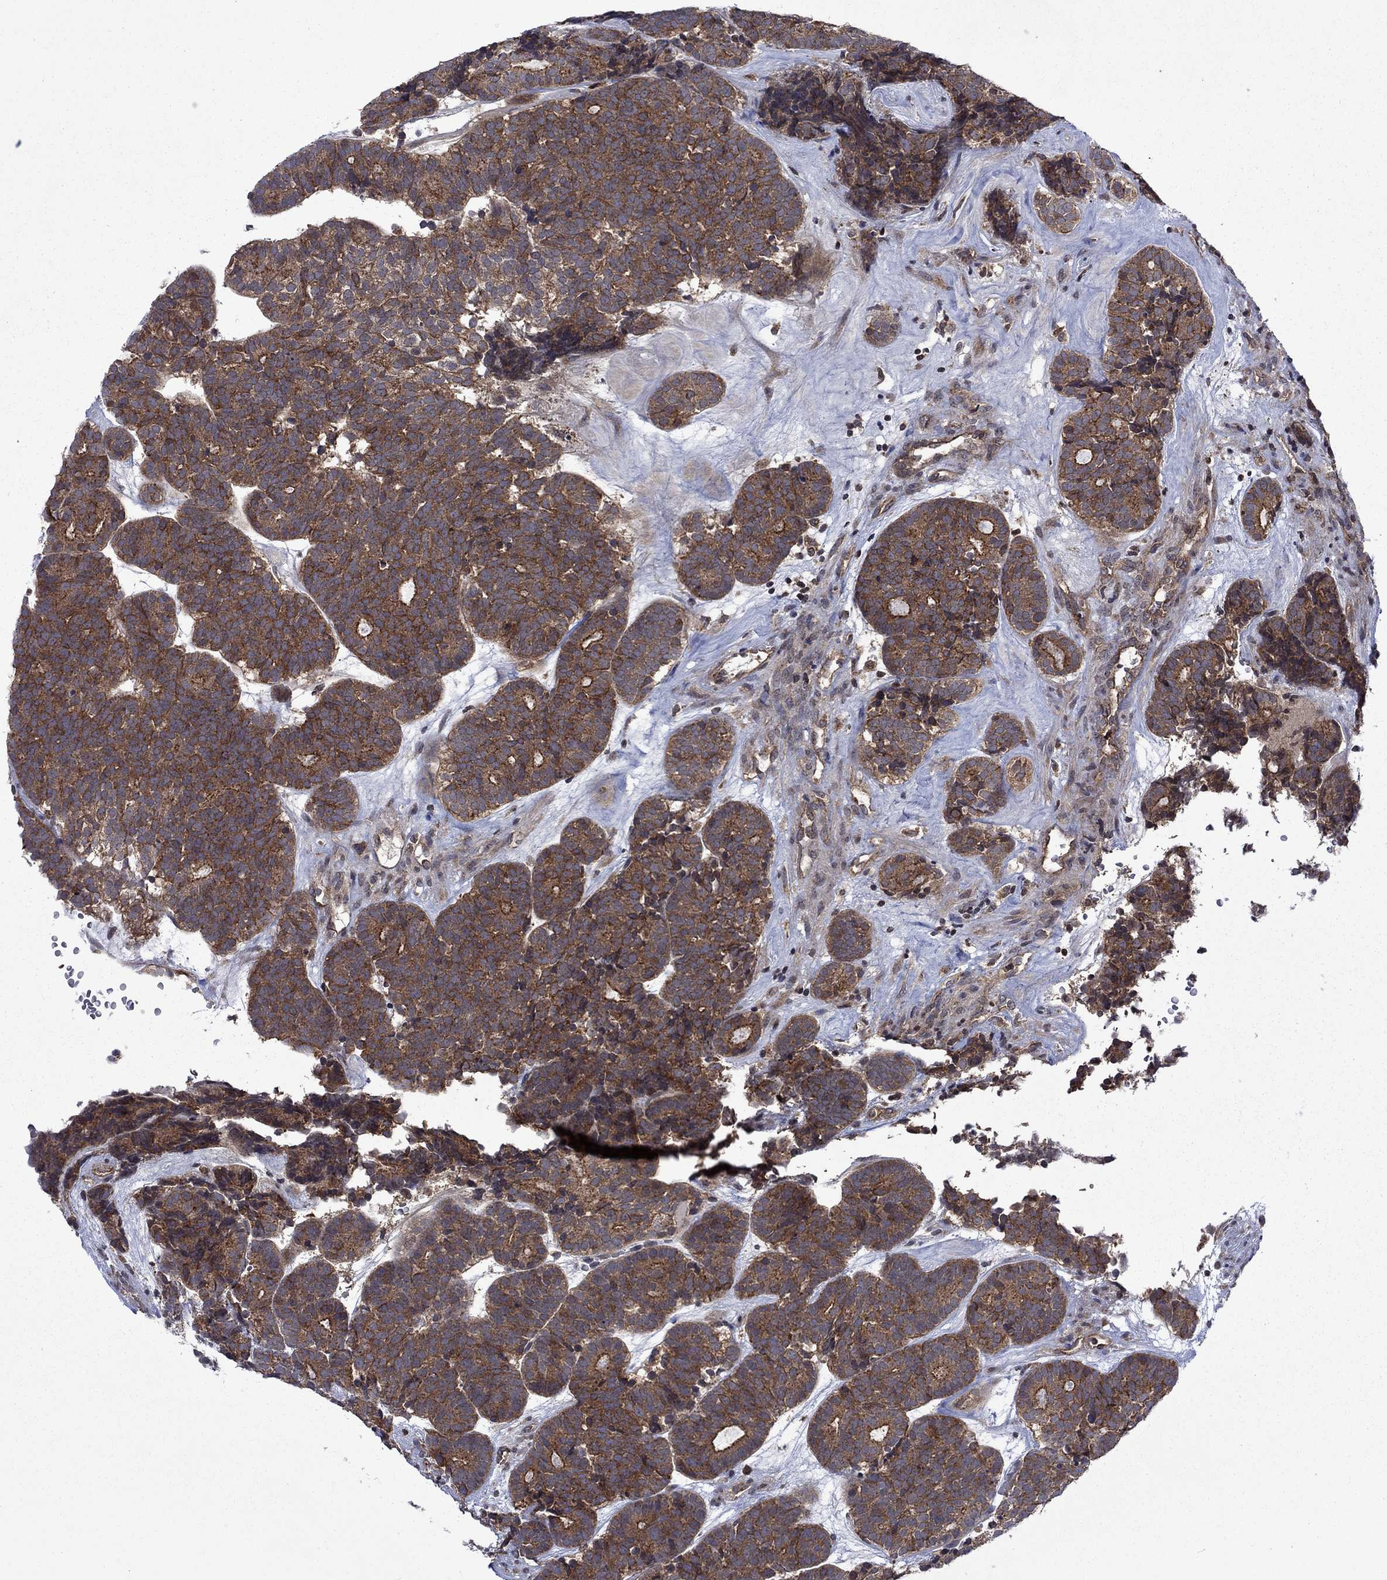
{"staining": {"intensity": "moderate", "quantity": ">75%", "location": "cytoplasmic/membranous"}, "tissue": "head and neck cancer", "cell_type": "Tumor cells", "image_type": "cancer", "snomed": [{"axis": "morphology", "description": "Adenocarcinoma, NOS"}, {"axis": "topography", "description": "Head-Neck"}], "caption": "Head and neck cancer (adenocarcinoma) stained with a brown dye exhibits moderate cytoplasmic/membranous positive staining in approximately >75% of tumor cells.", "gene": "TMEM33", "patient": {"sex": "female", "age": 81}}